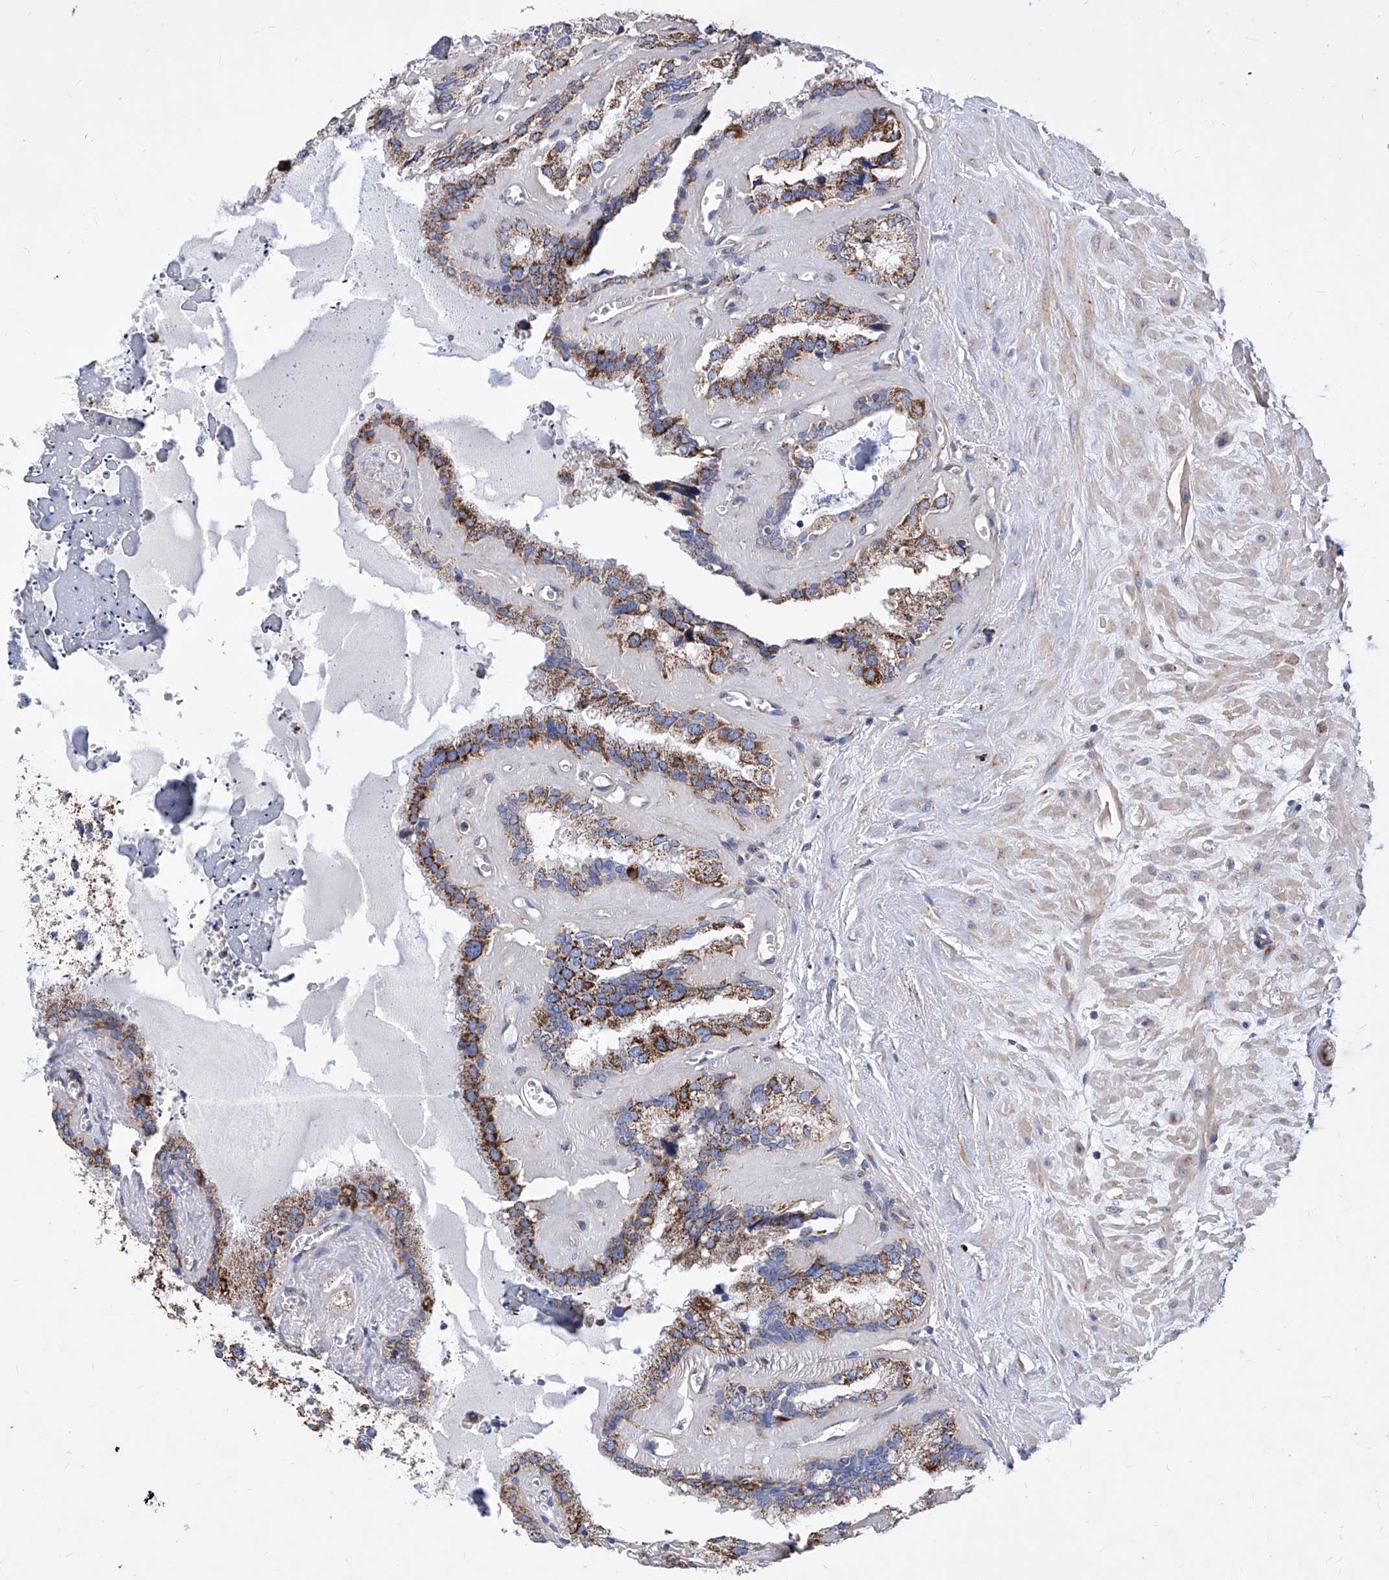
{"staining": {"intensity": "strong", "quantity": ">75%", "location": "cytoplasmic/membranous"}, "tissue": "seminal vesicle", "cell_type": "Glandular cells", "image_type": "normal", "snomed": [{"axis": "morphology", "description": "Normal tissue, NOS"}, {"axis": "topography", "description": "Prostate"}, {"axis": "topography", "description": "Seminal veicle"}], "caption": "A brown stain labels strong cytoplasmic/membranous expression of a protein in glandular cells of unremarkable seminal vesicle. The staining is performed using DAB brown chromogen to label protein expression. The nuclei are counter-stained blue using hematoxylin.", "gene": "HRNR", "patient": {"sex": "male", "age": 59}}